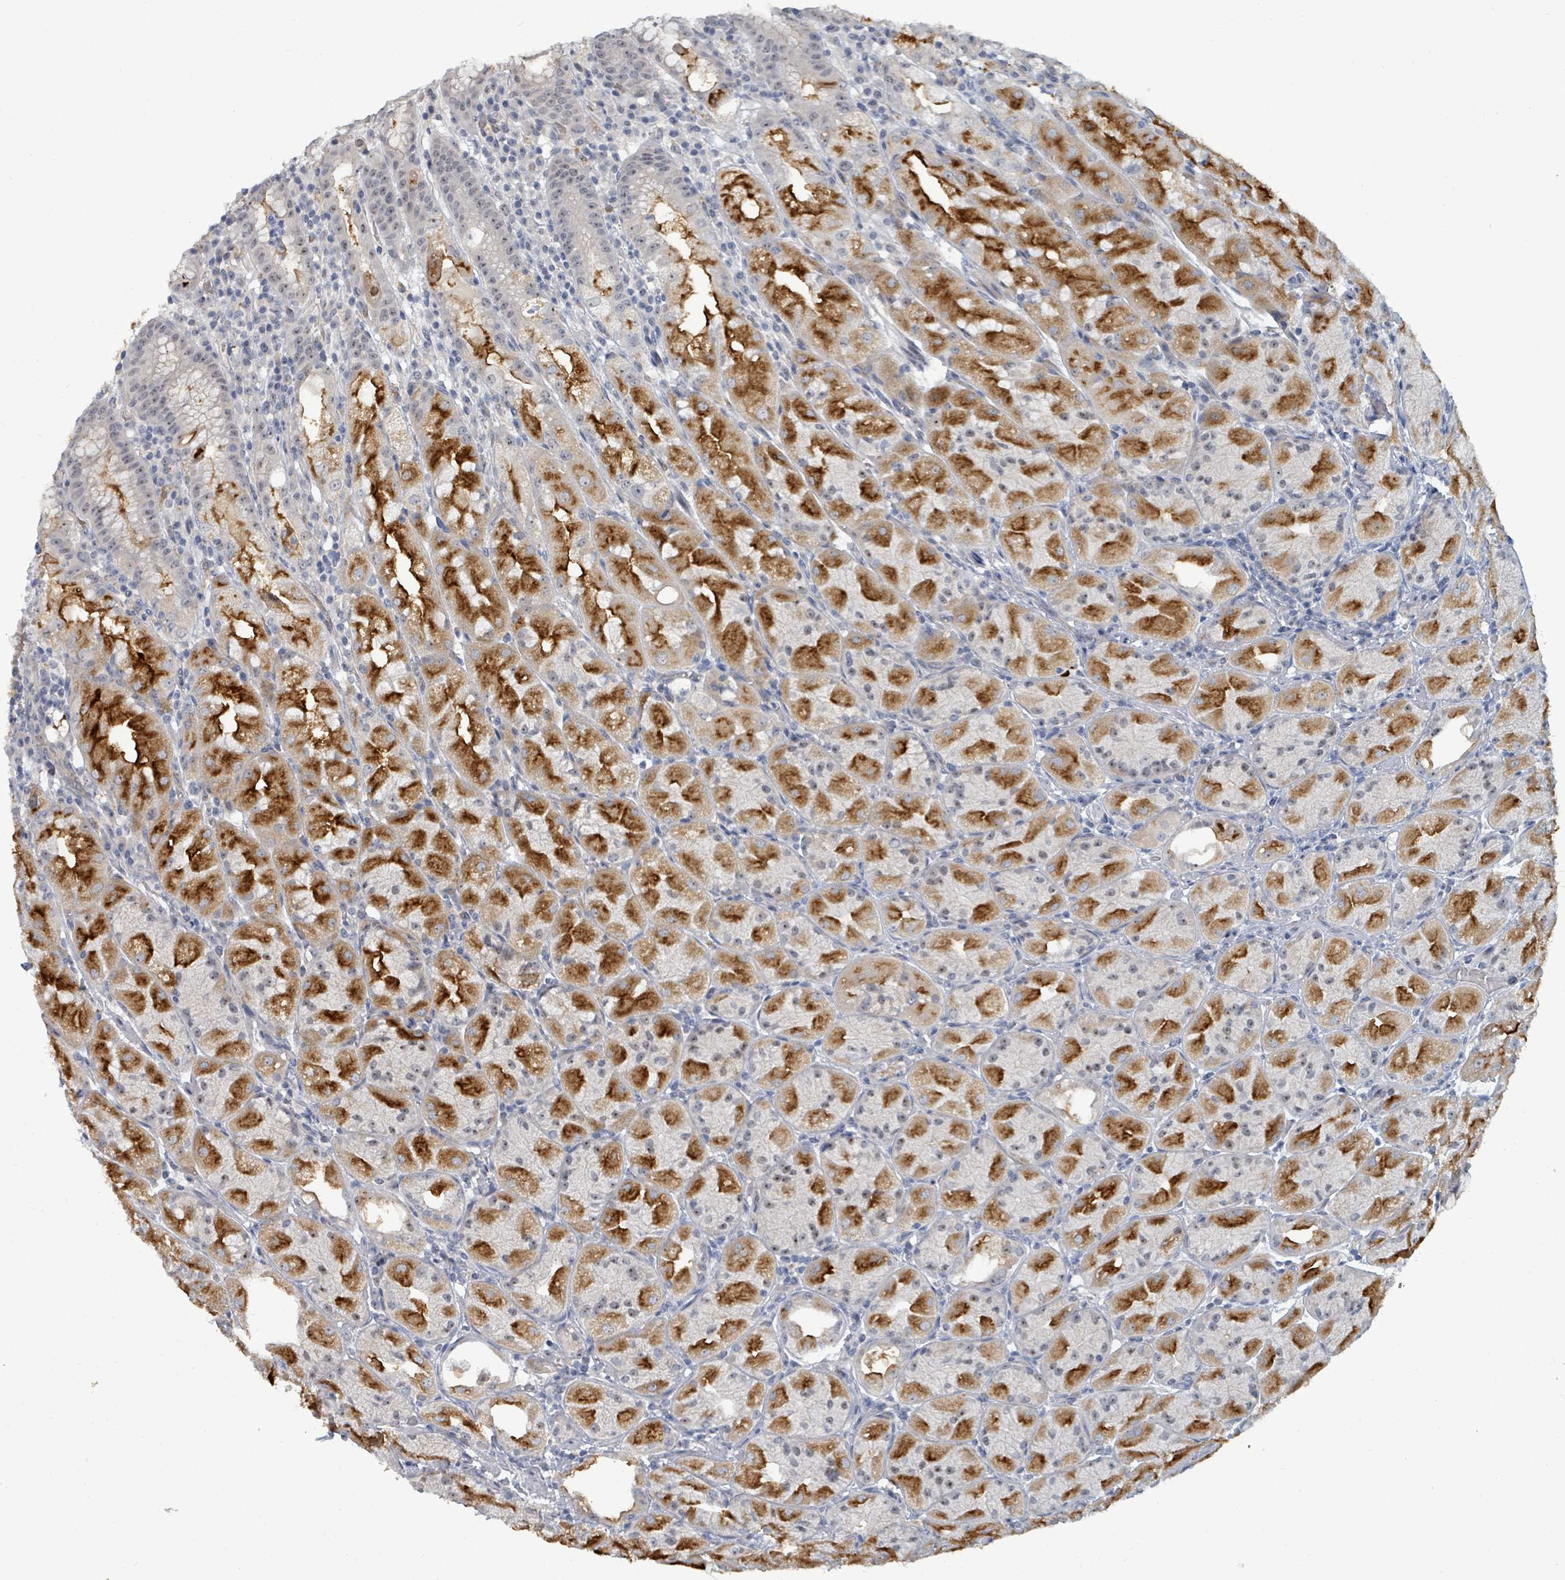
{"staining": {"intensity": "strong", "quantity": "25%-75%", "location": "cytoplasmic/membranous"}, "tissue": "stomach", "cell_type": "Glandular cells", "image_type": "normal", "snomed": [{"axis": "morphology", "description": "Normal tissue, NOS"}, {"axis": "topography", "description": "Stomach, upper"}], "caption": "A micrograph of stomach stained for a protein displays strong cytoplasmic/membranous brown staining in glandular cells. (Brightfield microscopy of DAB IHC at high magnification).", "gene": "TRDMT1", "patient": {"sex": "male", "age": 52}}